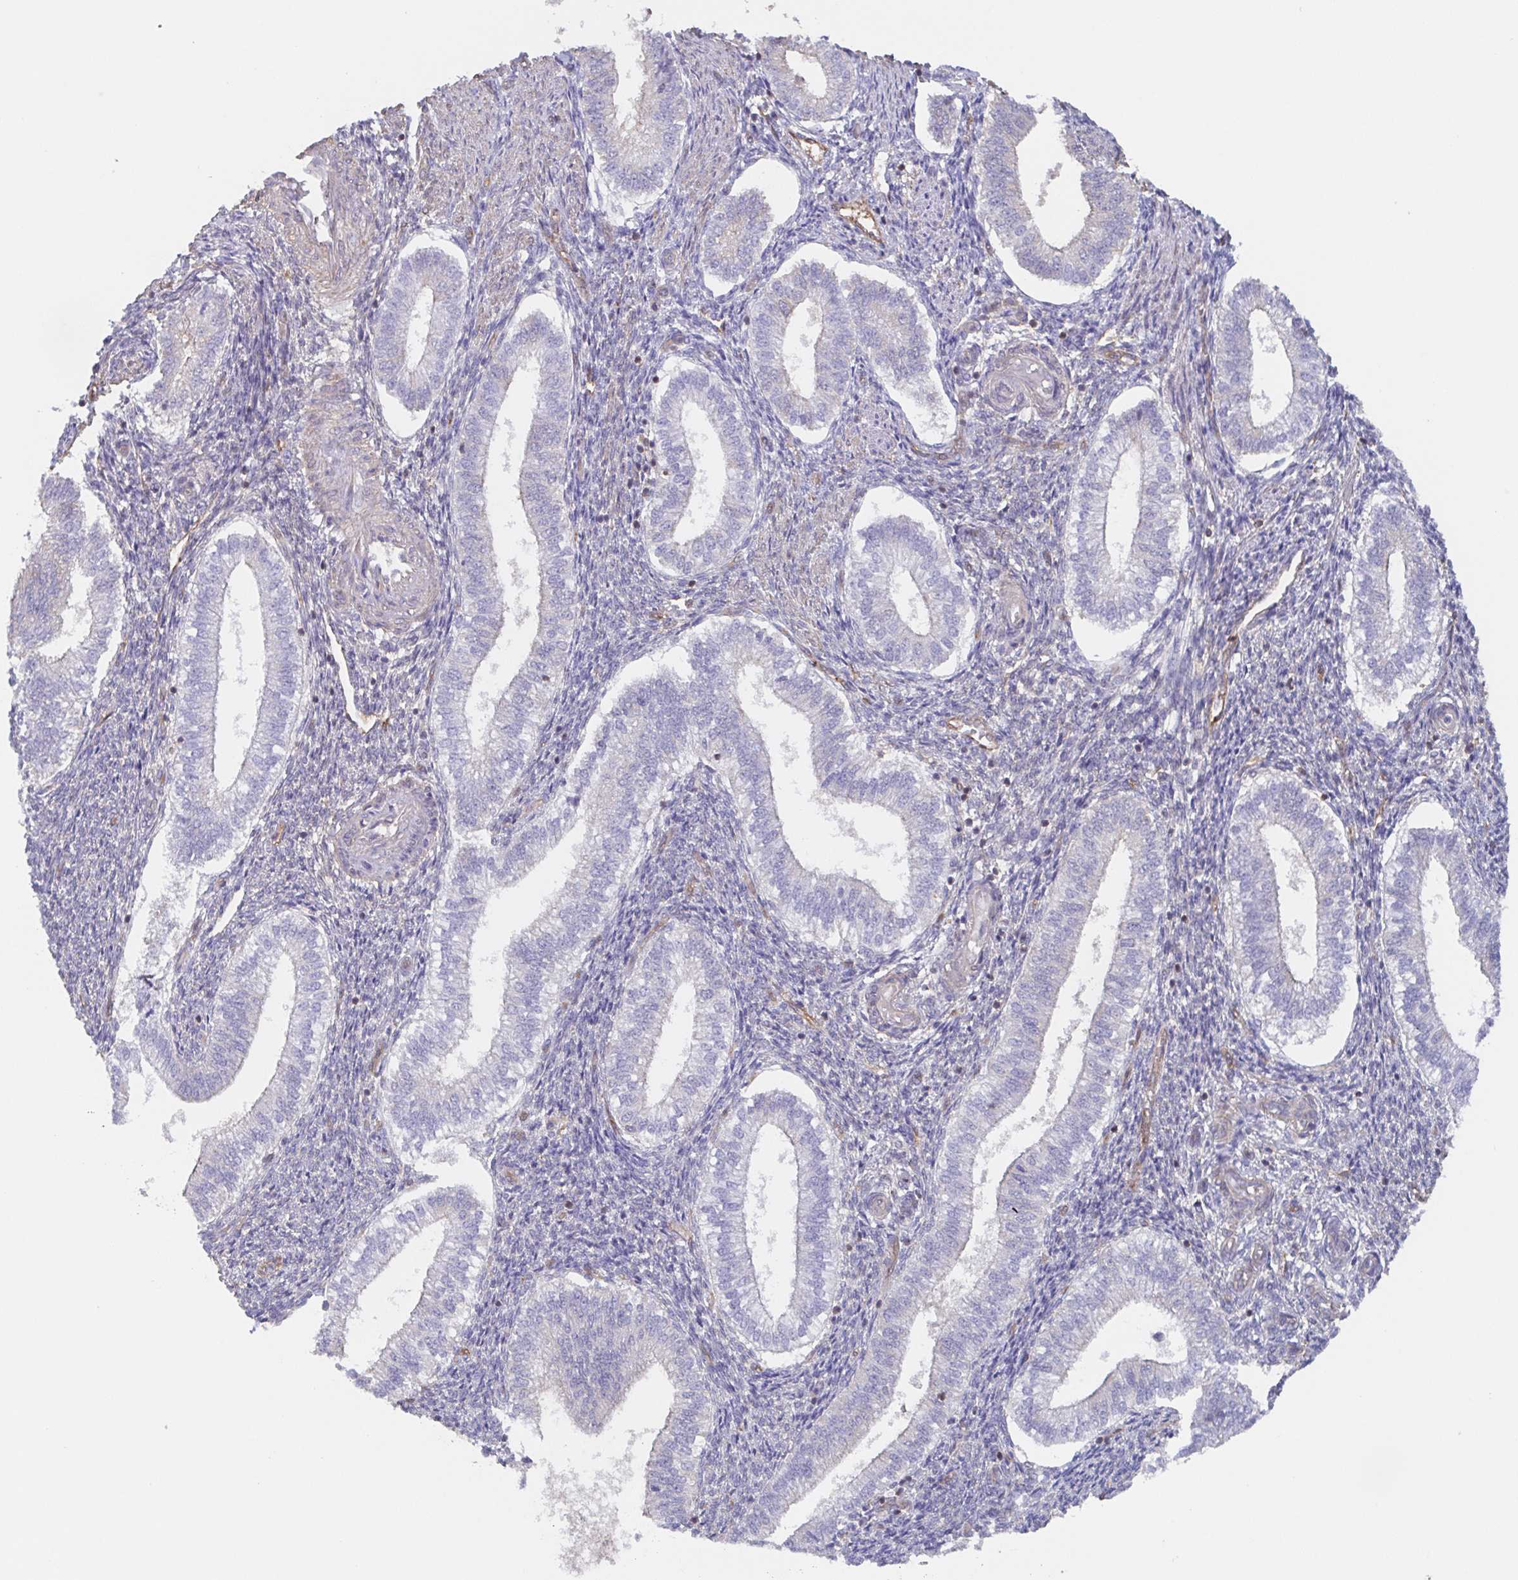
{"staining": {"intensity": "negative", "quantity": "none", "location": "none"}, "tissue": "endometrium", "cell_type": "Cells in endometrial stroma", "image_type": "normal", "snomed": [{"axis": "morphology", "description": "Normal tissue, NOS"}, {"axis": "topography", "description": "Endometrium"}], "caption": "Endometrium was stained to show a protein in brown. There is no significant positivity in cells in endometrial stroma. Brightfield microscopy of immunohistochemistry stained with DAB (brown) and hematoxylin (blue), captured at high magnification.", "gene": "AGFG2", "patient": {"sex": "female", "age": 25}}